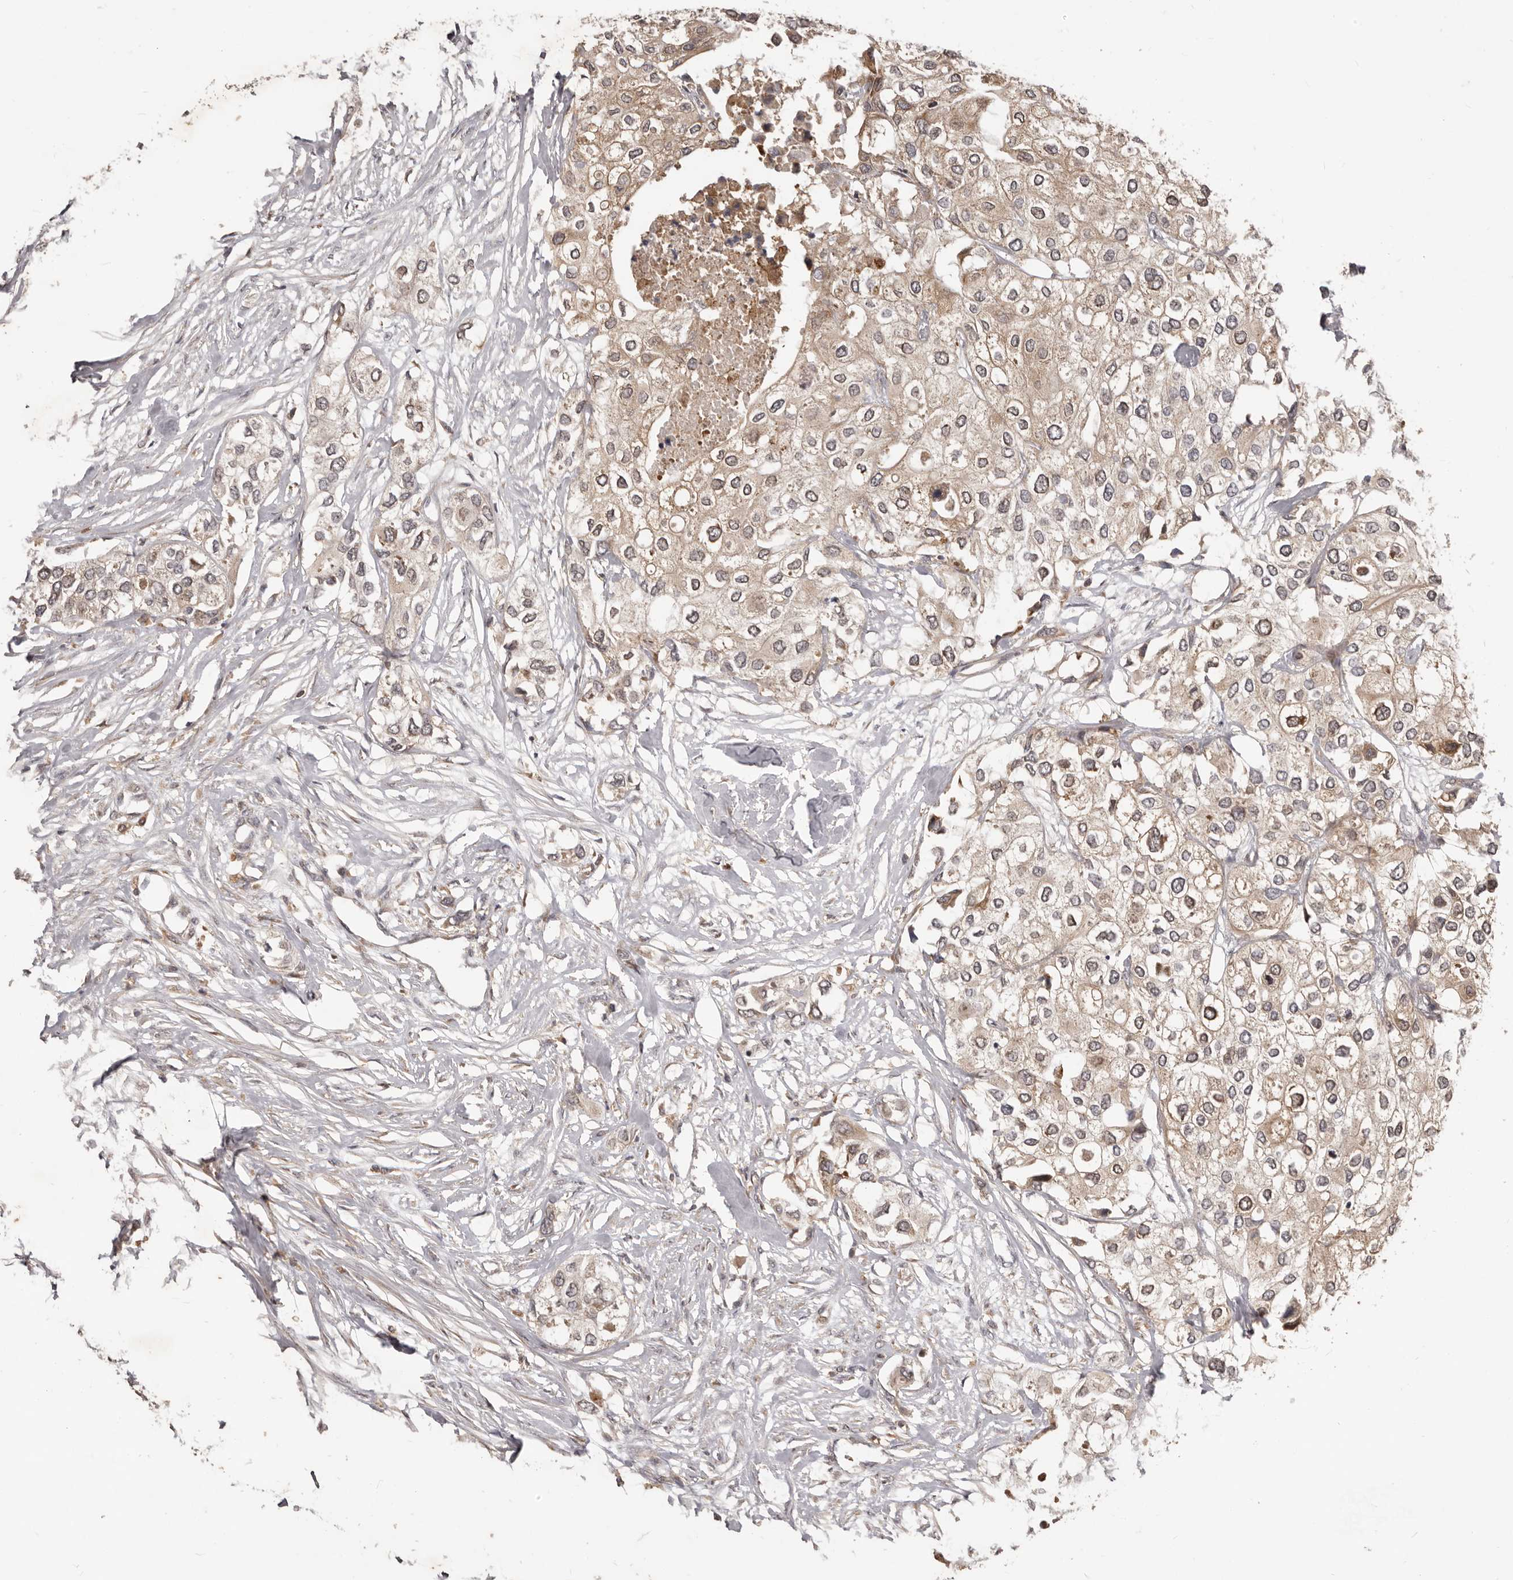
{"staining": {"intensity": "weak", "quantity": ">75%", "location": "cytoplasmic/membranous"}, "tissue": "urothelial cancer", "cell_type": "Tumor cells", "image_type": "cancer", "snomed": [{"axis": "morphology", "description": "Urothelial carcinoma, High grade"}, {"axis": "topography", "description": "Urinary bladder"}], "caption": "A low amount of weak cytoplasmic/membranous positivity is identified in approximately >75% of tumor cells in urothelial carcinoma (high-grade) tissue.", "gene": "RNF187", "patient": {"sex": "male", "age": 64}}